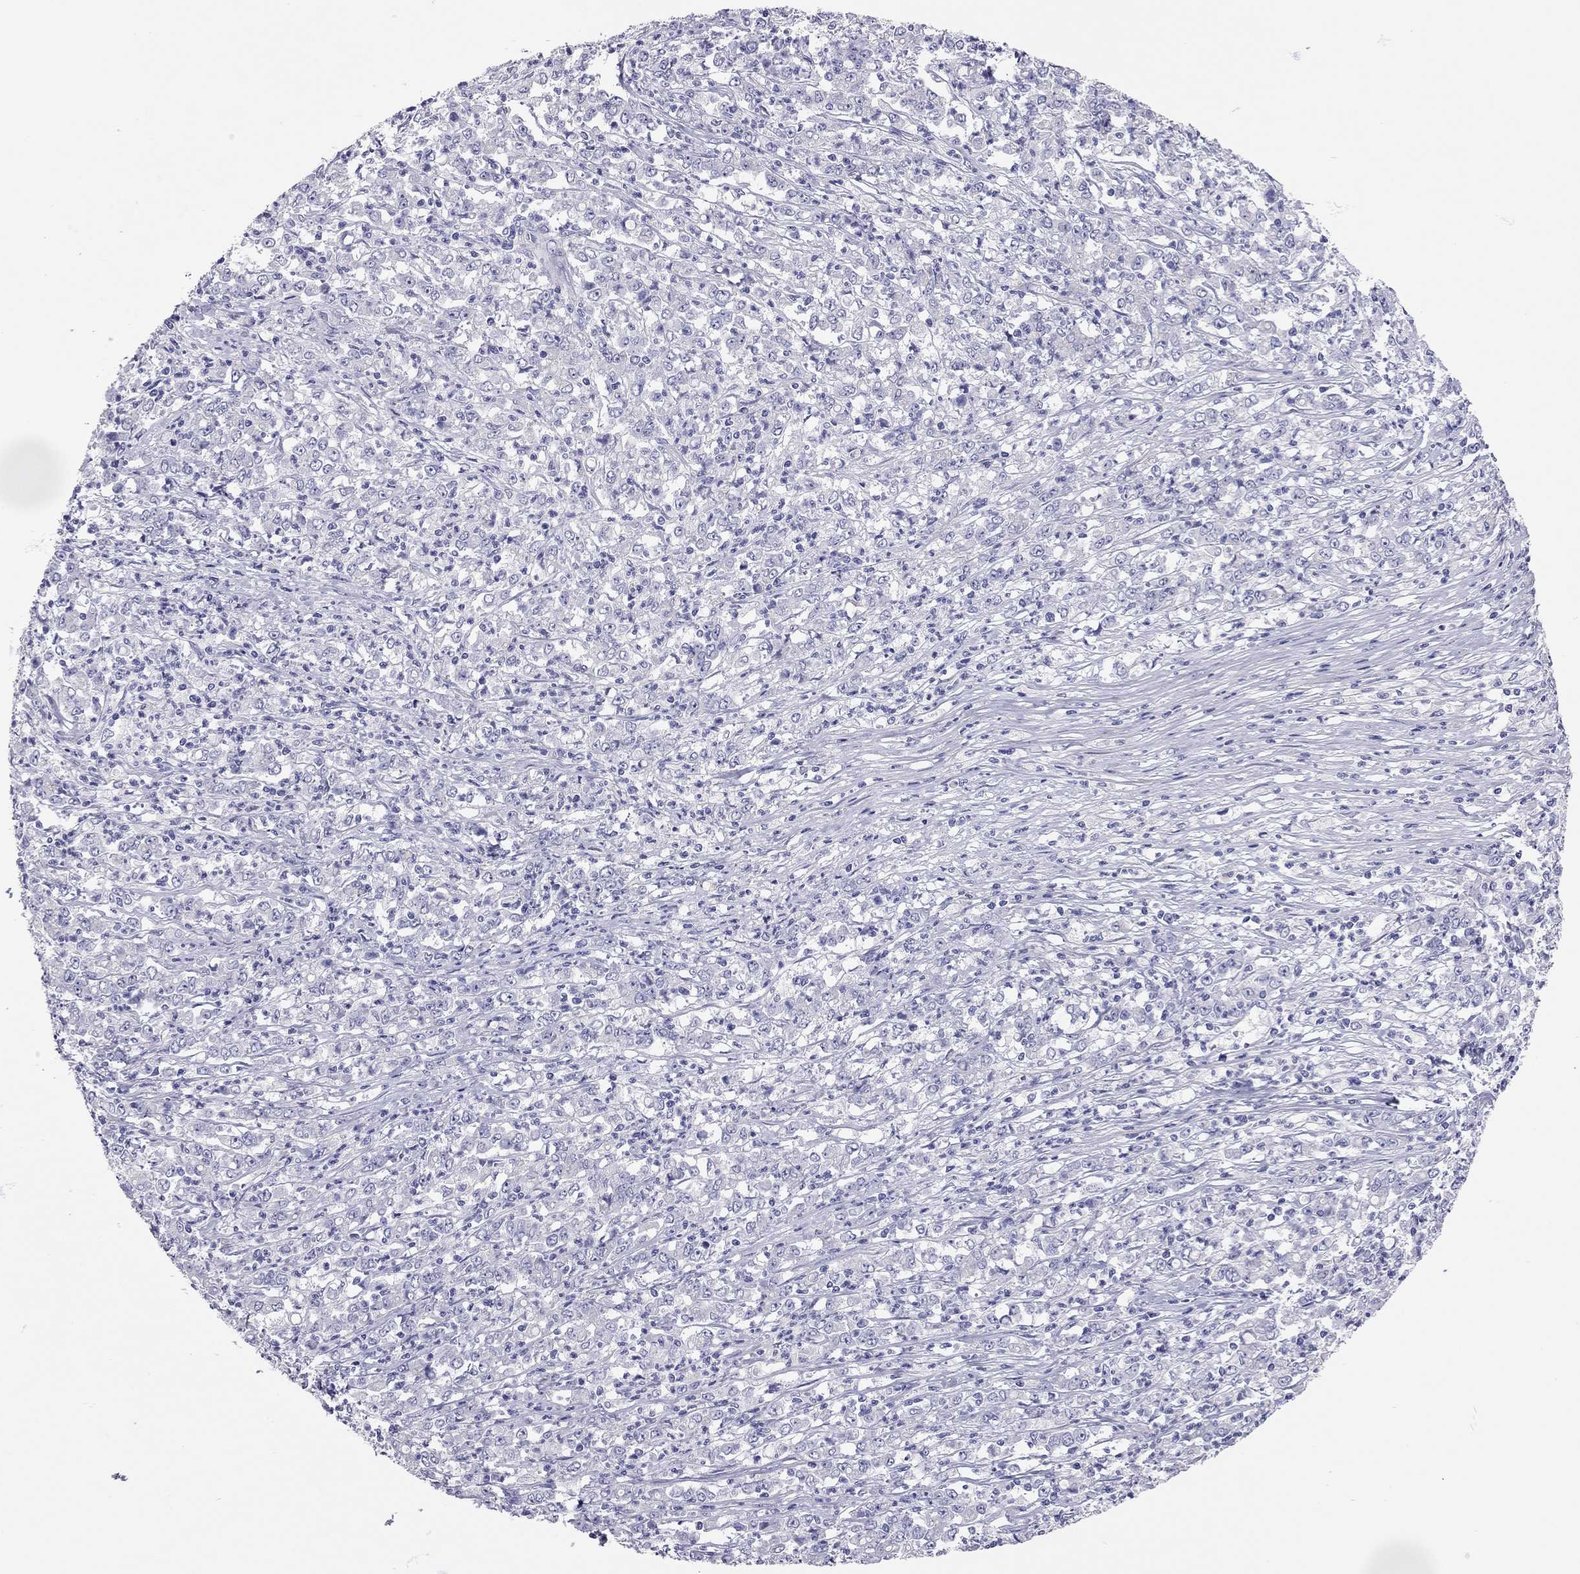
{"staining": {"intensity": "negative", "quantity": "none", "location": "none"}, "tissue": "stomach cancer", "cell_type": "Tumor cells", "image_type": "cancer", "snomed": [{"axis": "morphology", "description": "Adenocarcinoma, NOS"}, {"axis": "topography", "description": "Stomach, lower"}], "caption": "Immunohistochemistry of adenocarcinoma (stomach) demonstrates no expression in tumor cells.", "gene": "SCARB1", "patient": {"sex": "female", "age": 71}}